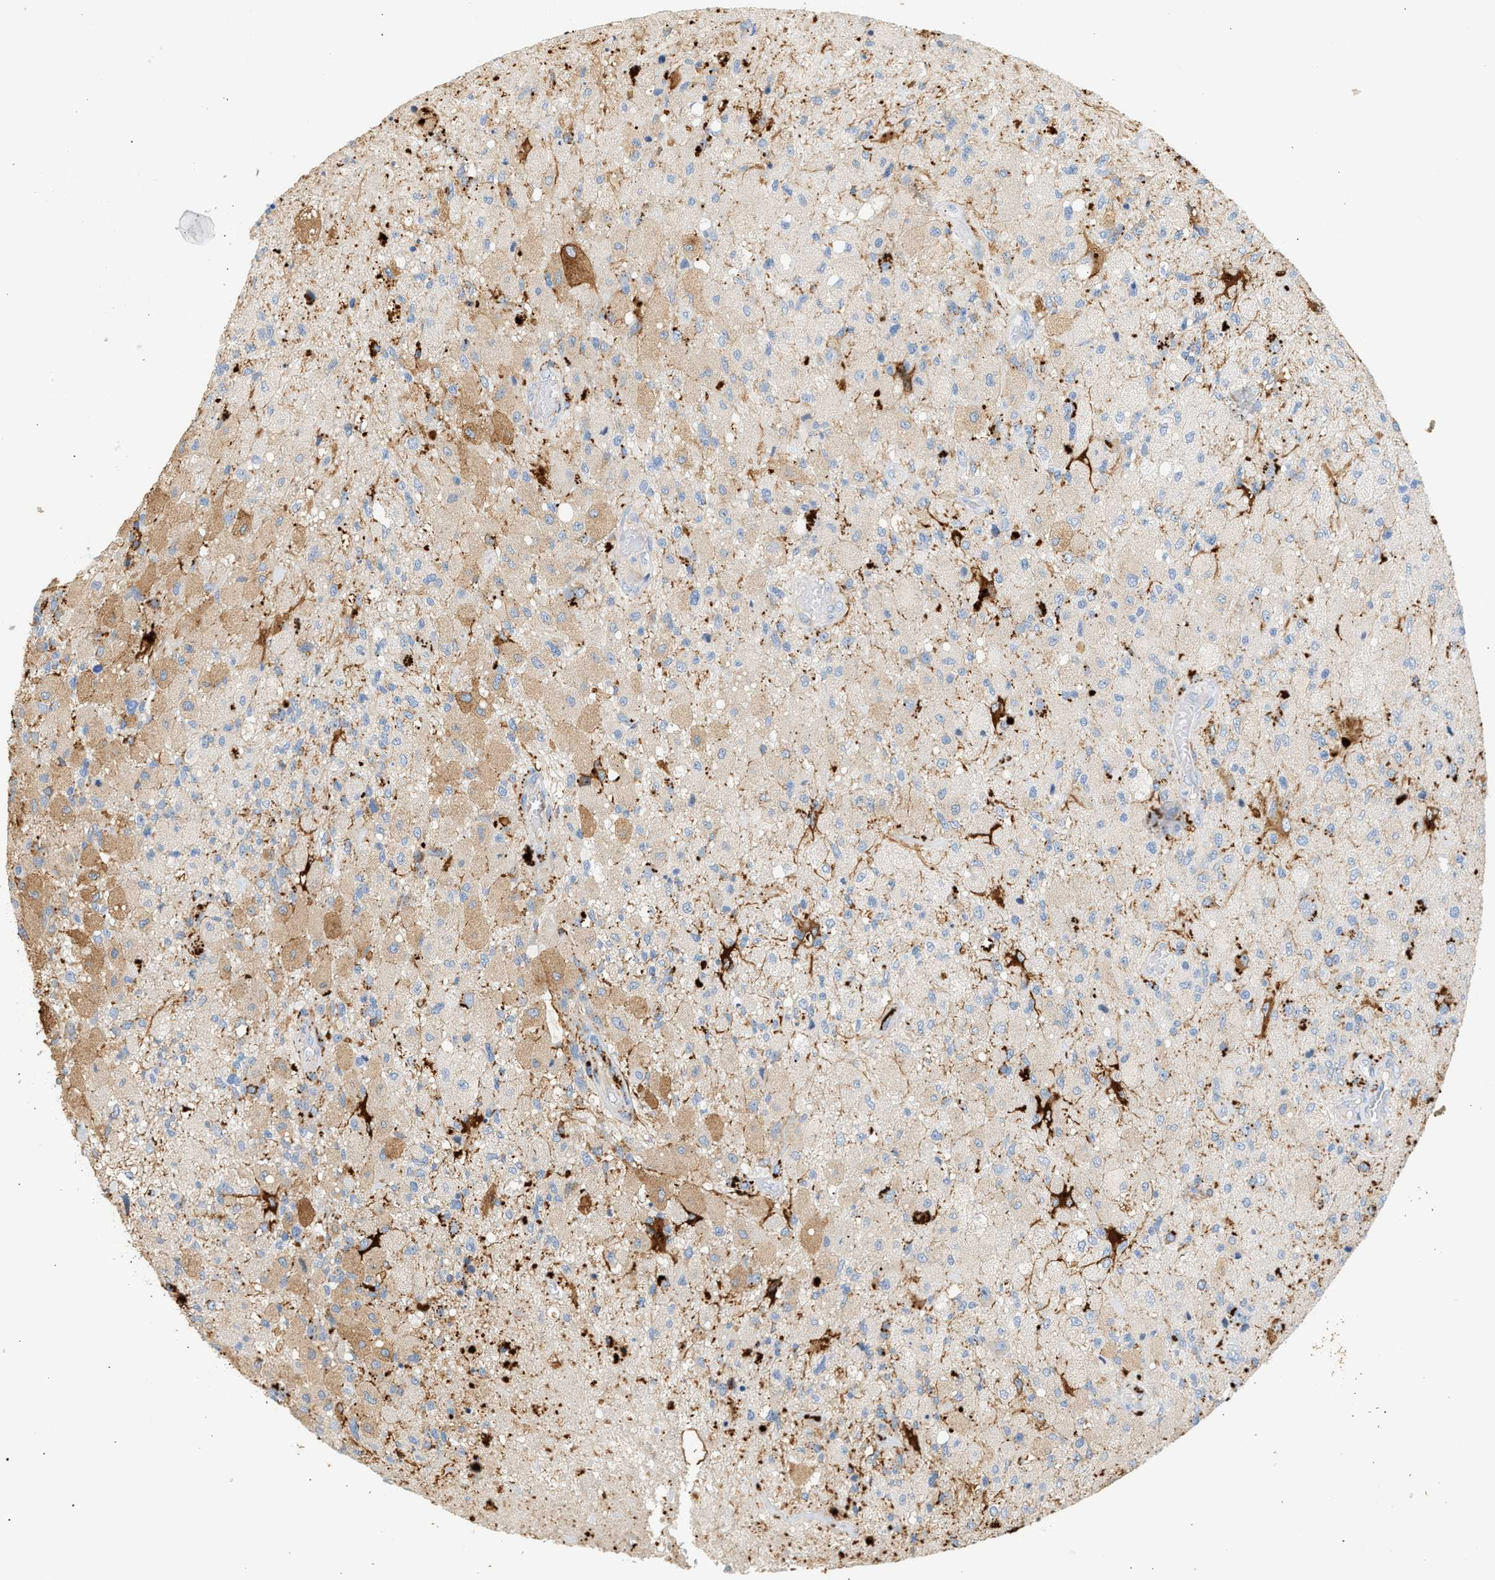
{"staining": {"intensity": "weak", "quantity": "<25%", "location": "cytoplasmic/membranous"}, "tissue": "glioma", "cell_type": "Tumor cells", "image_type": "cancer", "snomed": [{"axis": "morphology", "description": "Normal tissue, NOS"}, {"axis": "morphology", "description": "Glioma, malignant, High grade"}, {"axis": "topography", "description": "Cerebral cortex"}], "caption": "This is a histopathology image of immunohistochemistry staining of glioma, which shows no positivity in tumor cells.", "gene": "ENTHD1", "patient": {"sex": "male", "age": 77}}